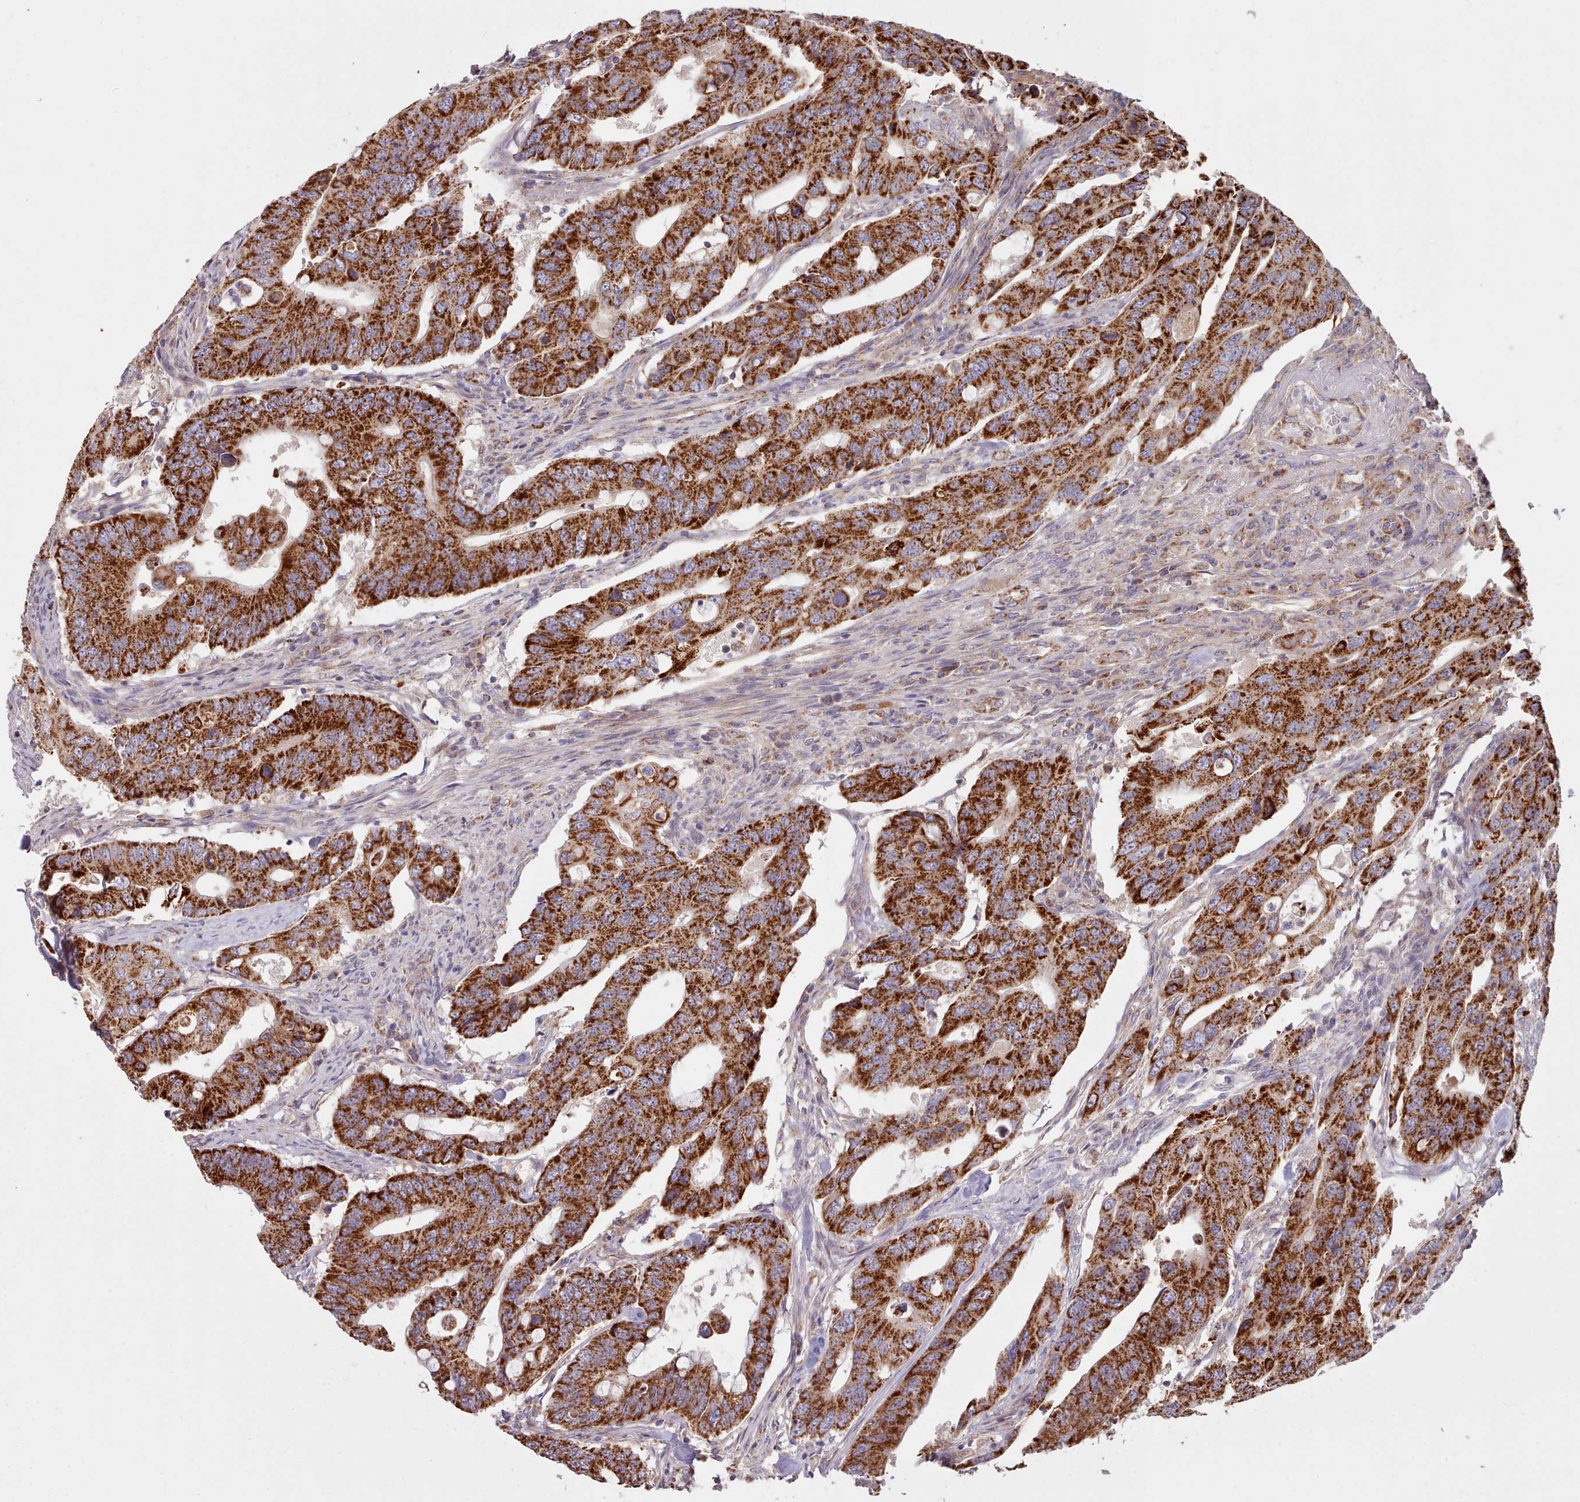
{"staining": {"intensity": "strong", "quantity": ">75%", "location": "cytoplasmic/membranous"}, "tissue": "colorectal cancer", "cell_type": "Tumor cells", "image_type": "cancer", "snomed": [{"axis": "morphology", "description": "Adenocarcinoma, NOS"}, {"axis": "topography", "description": "Colon"}], "caption": "Brown immunohistochemical staining in colorectal cancer displays strong cytoplasmic/membranous positivity in approximately >75% of tumor cells.", "gene": "HSDL2", "patient": {"sex": "male", "age": 71}}